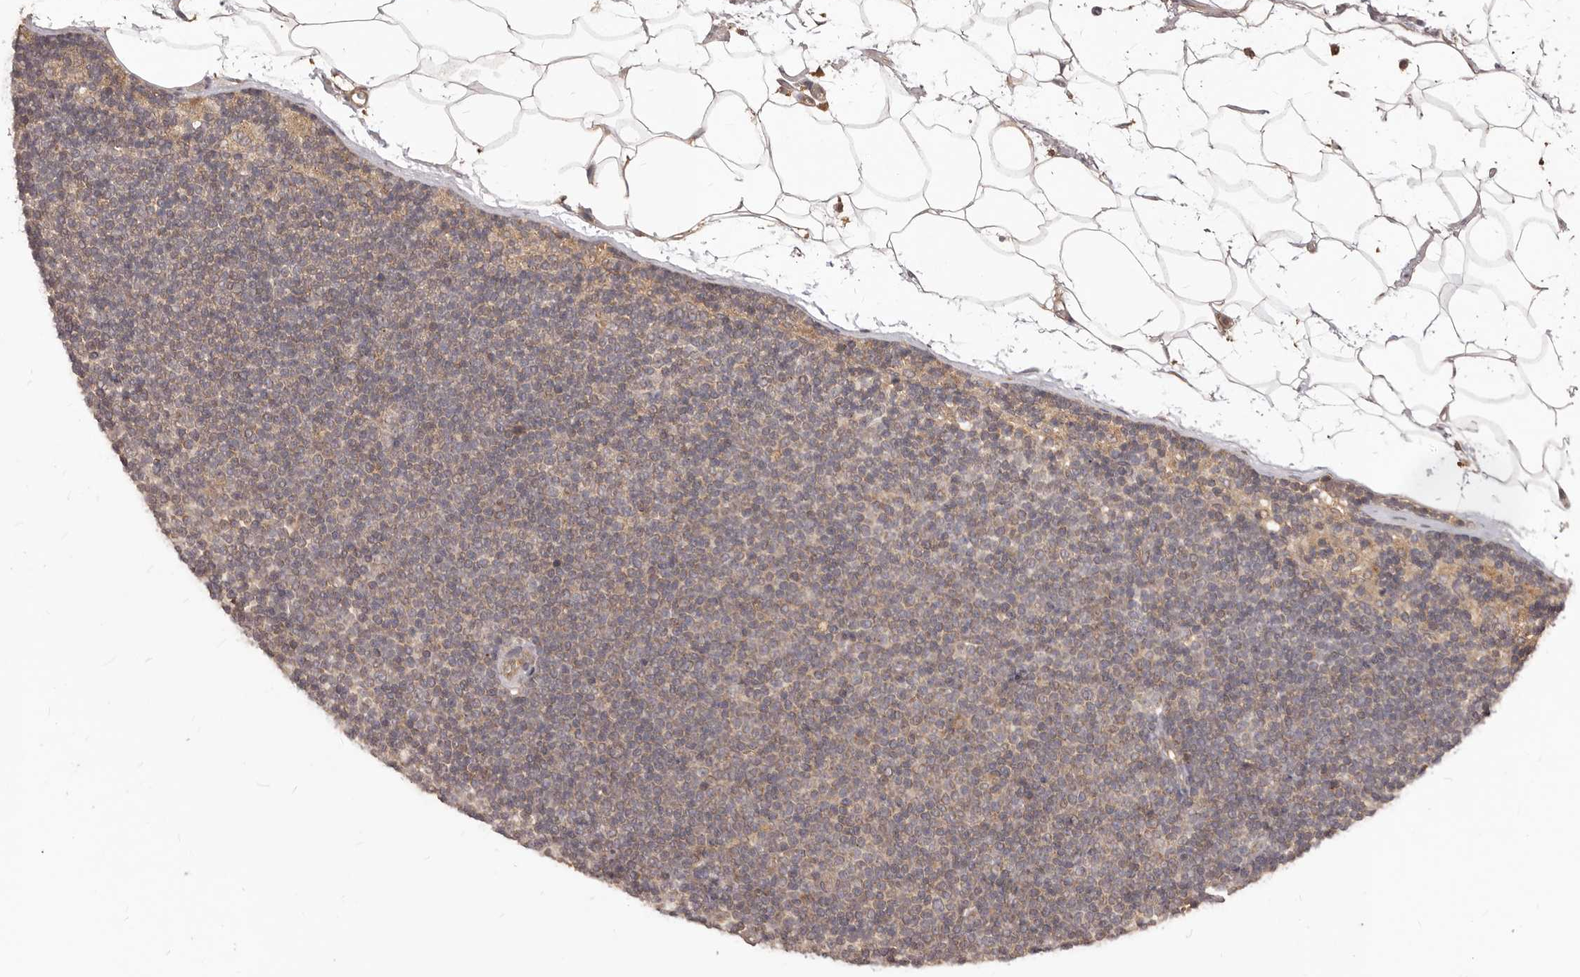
{"staining": {"intensity": "weak", "quantity": "<25%", "location": "cytoplasmic/membranous"}, "tissue": "lymphoma", "cell_type": "Tumor cells", "image_type": "cancer", "snomed": [{"axis": "morphology", "description": "Malignant lymphoma, non-Hodgkin's type, Low grade"}, {"axis": "topography", "description": "Lymph node"}], "caption": "Immunohistochemical staining of low-grade malignant lymphoma, non-Hodgkin's type demonstrates no significant positivity in tumor cells.", "gene": "MTO1", "patient": {"sex": "female", "age": 53}}